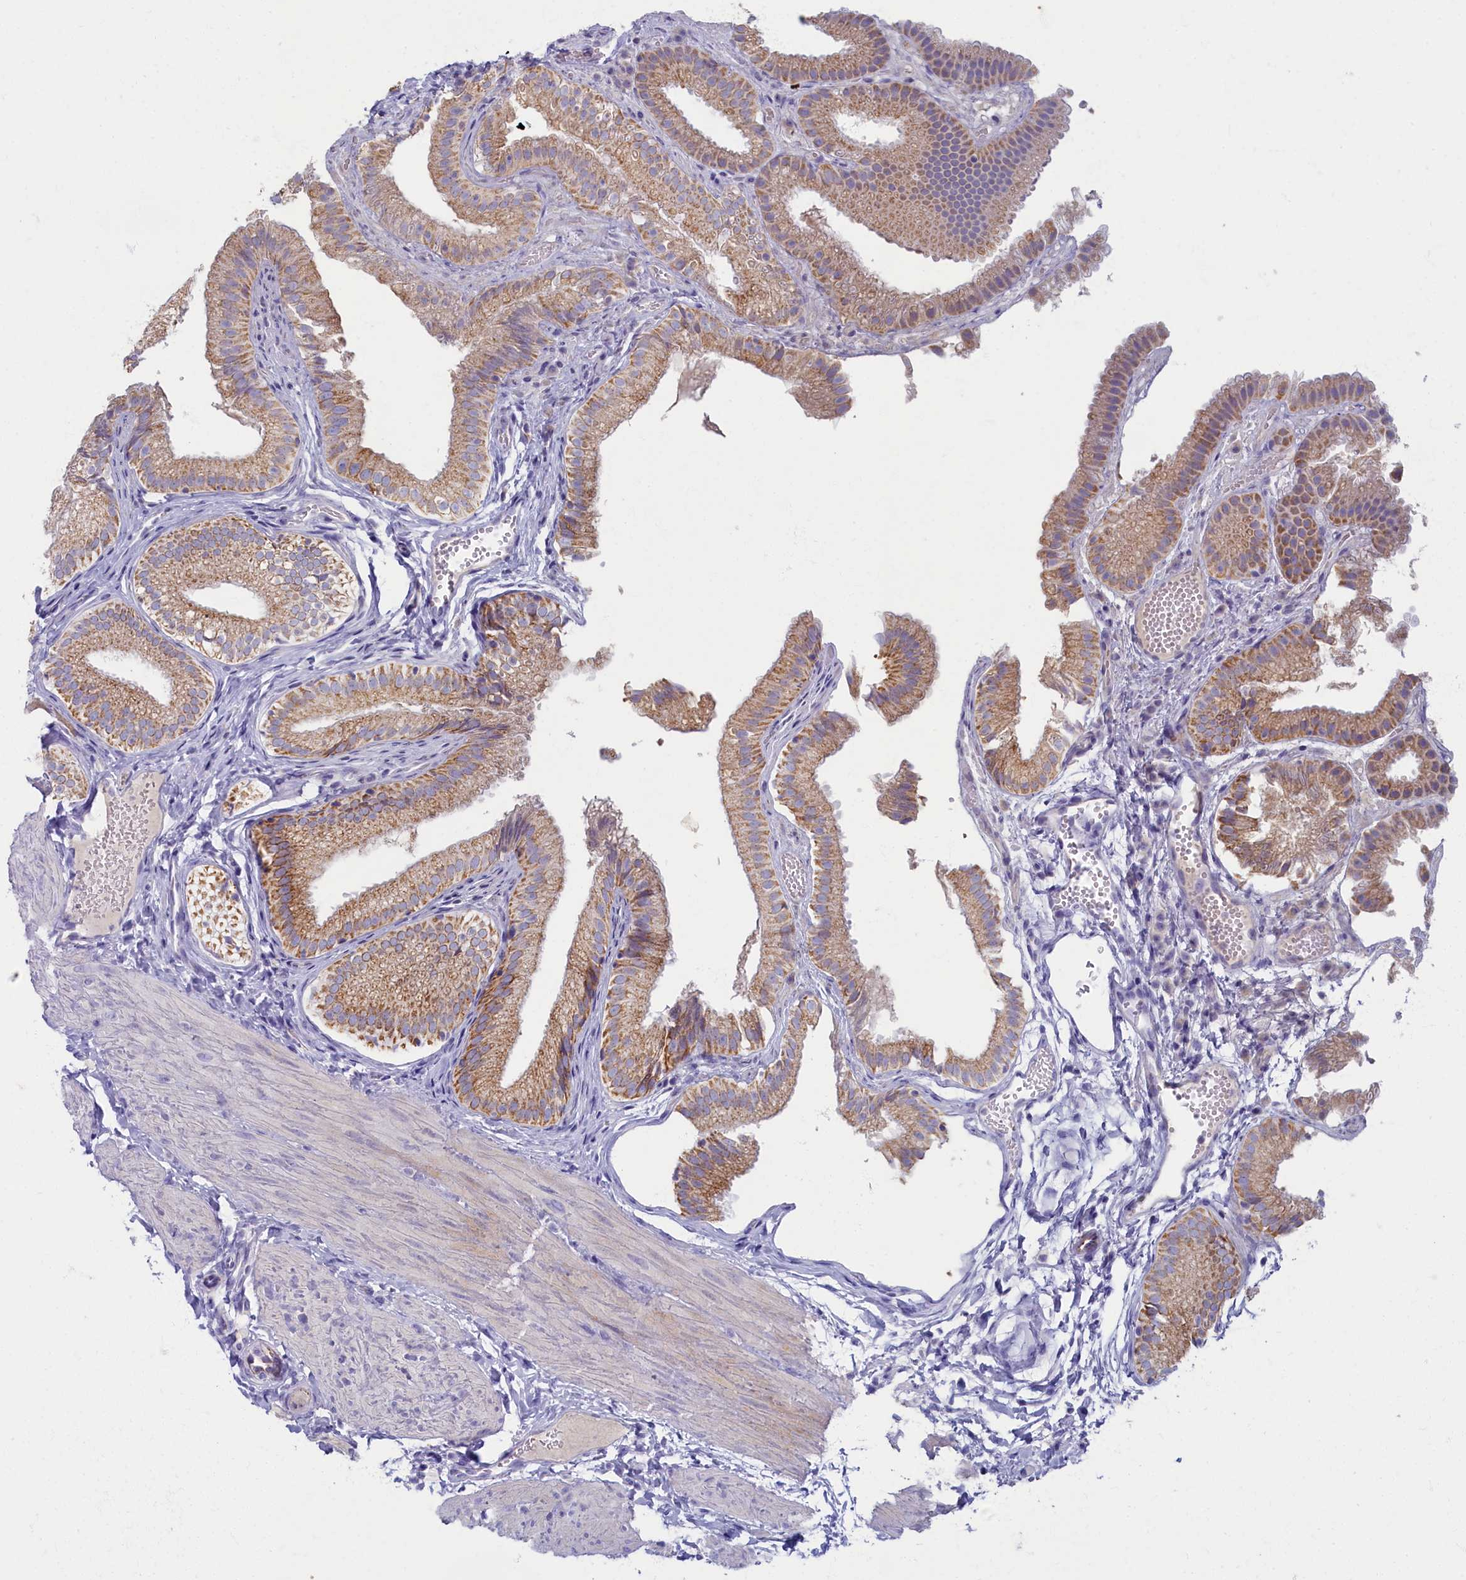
{"staining": {"intensity": "moderate", "quantity": ">75%", "location": "cytoplasmic/membranous"}, "tissue": "gallbladder", "cell_type": "Glandular cells", "image_type": "normal", "snomed": [{"axis": "morphology", "description": "Normal tissue, NOS"}, {"axis": "topography", "description": "Gallbladder"}], "caption": "Gallbladder stained with IHC displays moderate cytoplasmic/membranous expression in about >75% of glandular cells.", "gene": "OCIAD2", "patient": {"sex": "female", "age": 30}}